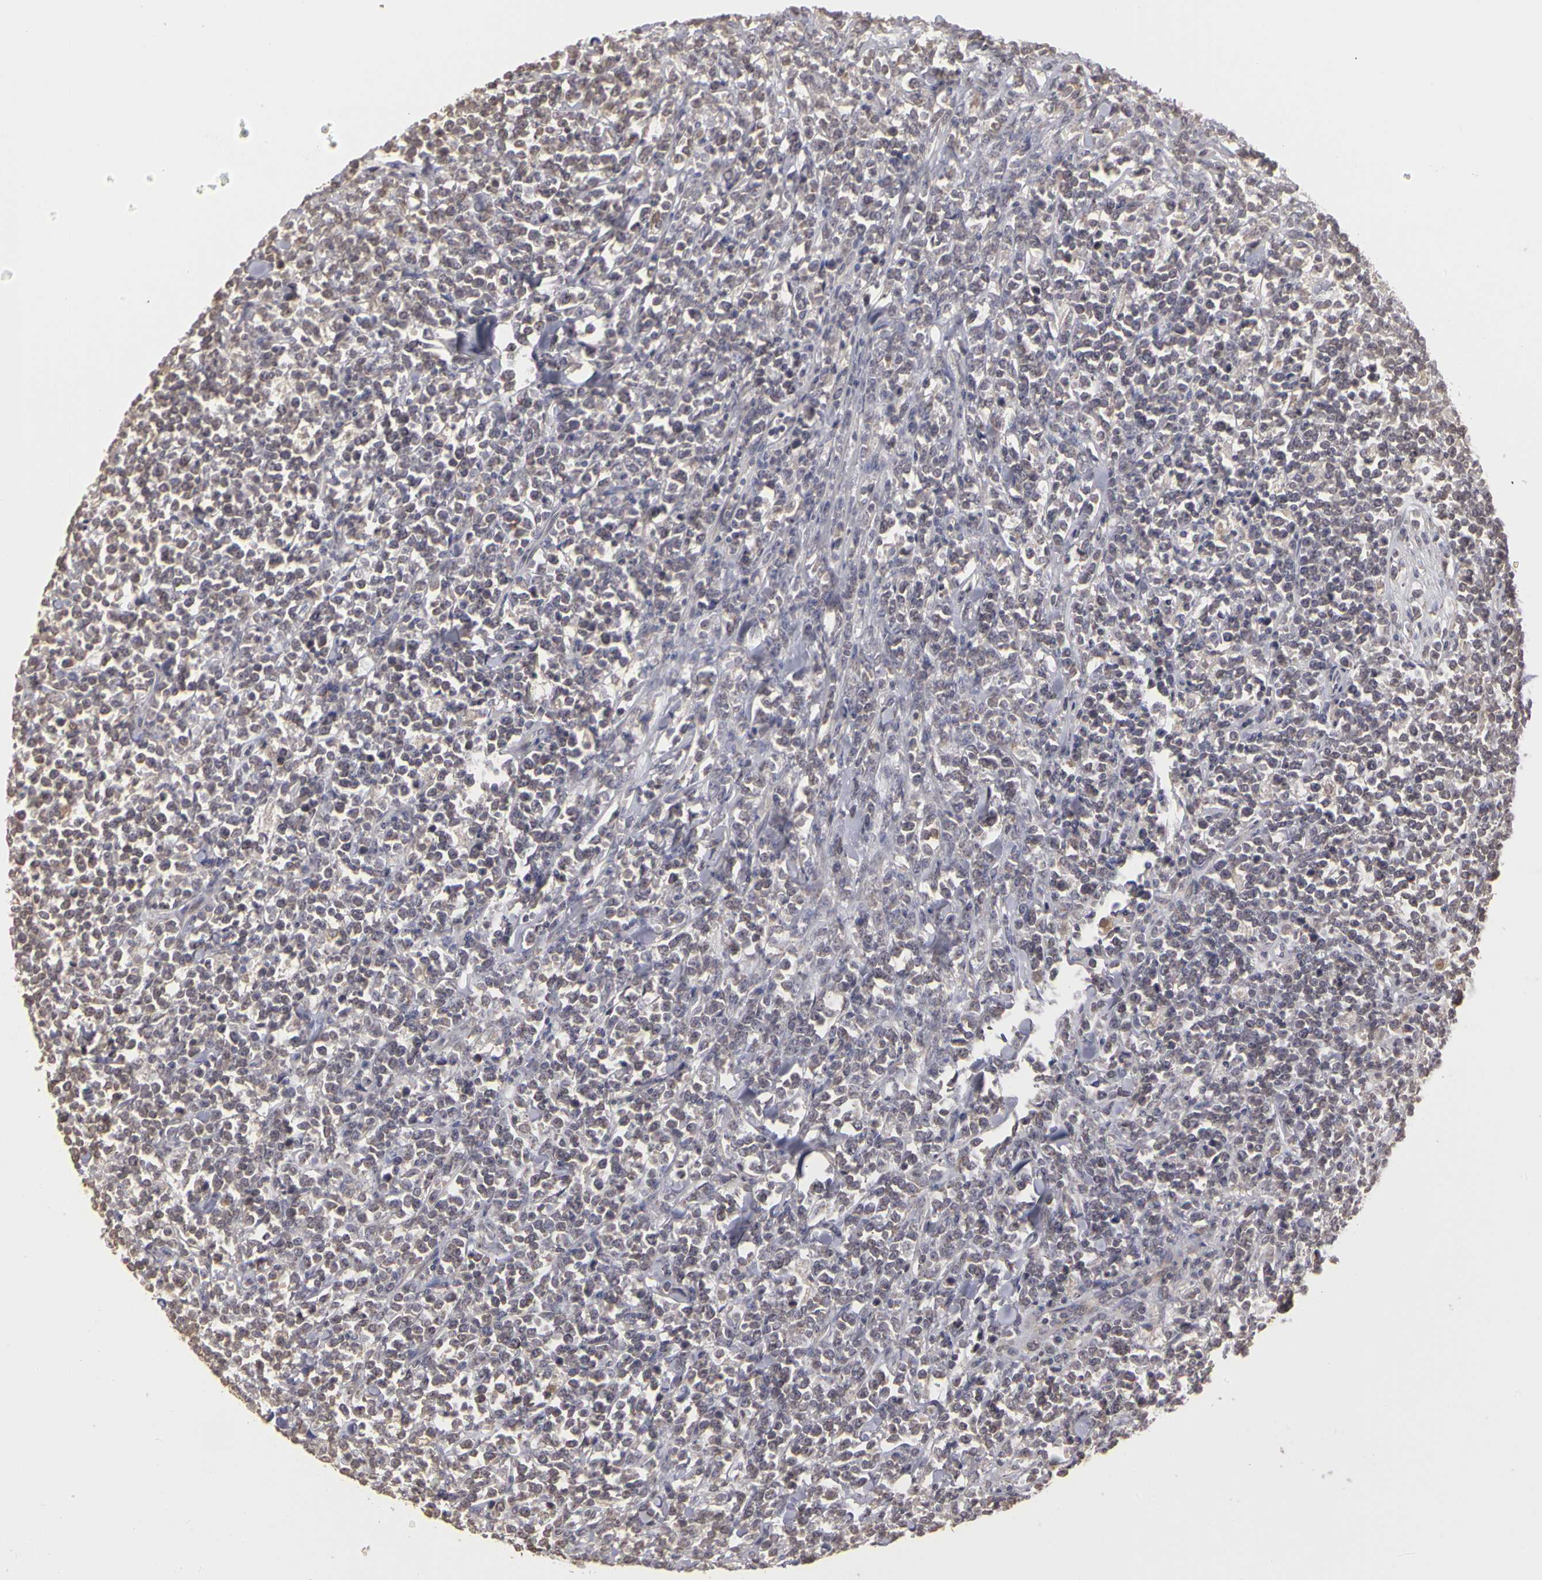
{"staining": {"intensity": "negative", "quantity": "none", "location": "none"}, "tissue": "lymphoma", "cell_type": "Tumor cells", "image_type": "cancer", "snomed": [{"axis": "morphology", "description": "Malignant lymphoma, non-Hodgkin's type, High grade"}, {"axis": "topography", "description": "Small intestine"}, {"axis": "topography", "description": "Colon"}], "caption": "IHC histopathology image of human high-grade malignant lymphoma, non-Hodgkin's type stained for a protein (brown), which displays no staining in tumor cells.", "gene": "FRMD7", "patient": {"sex": "male", "age": 8}}